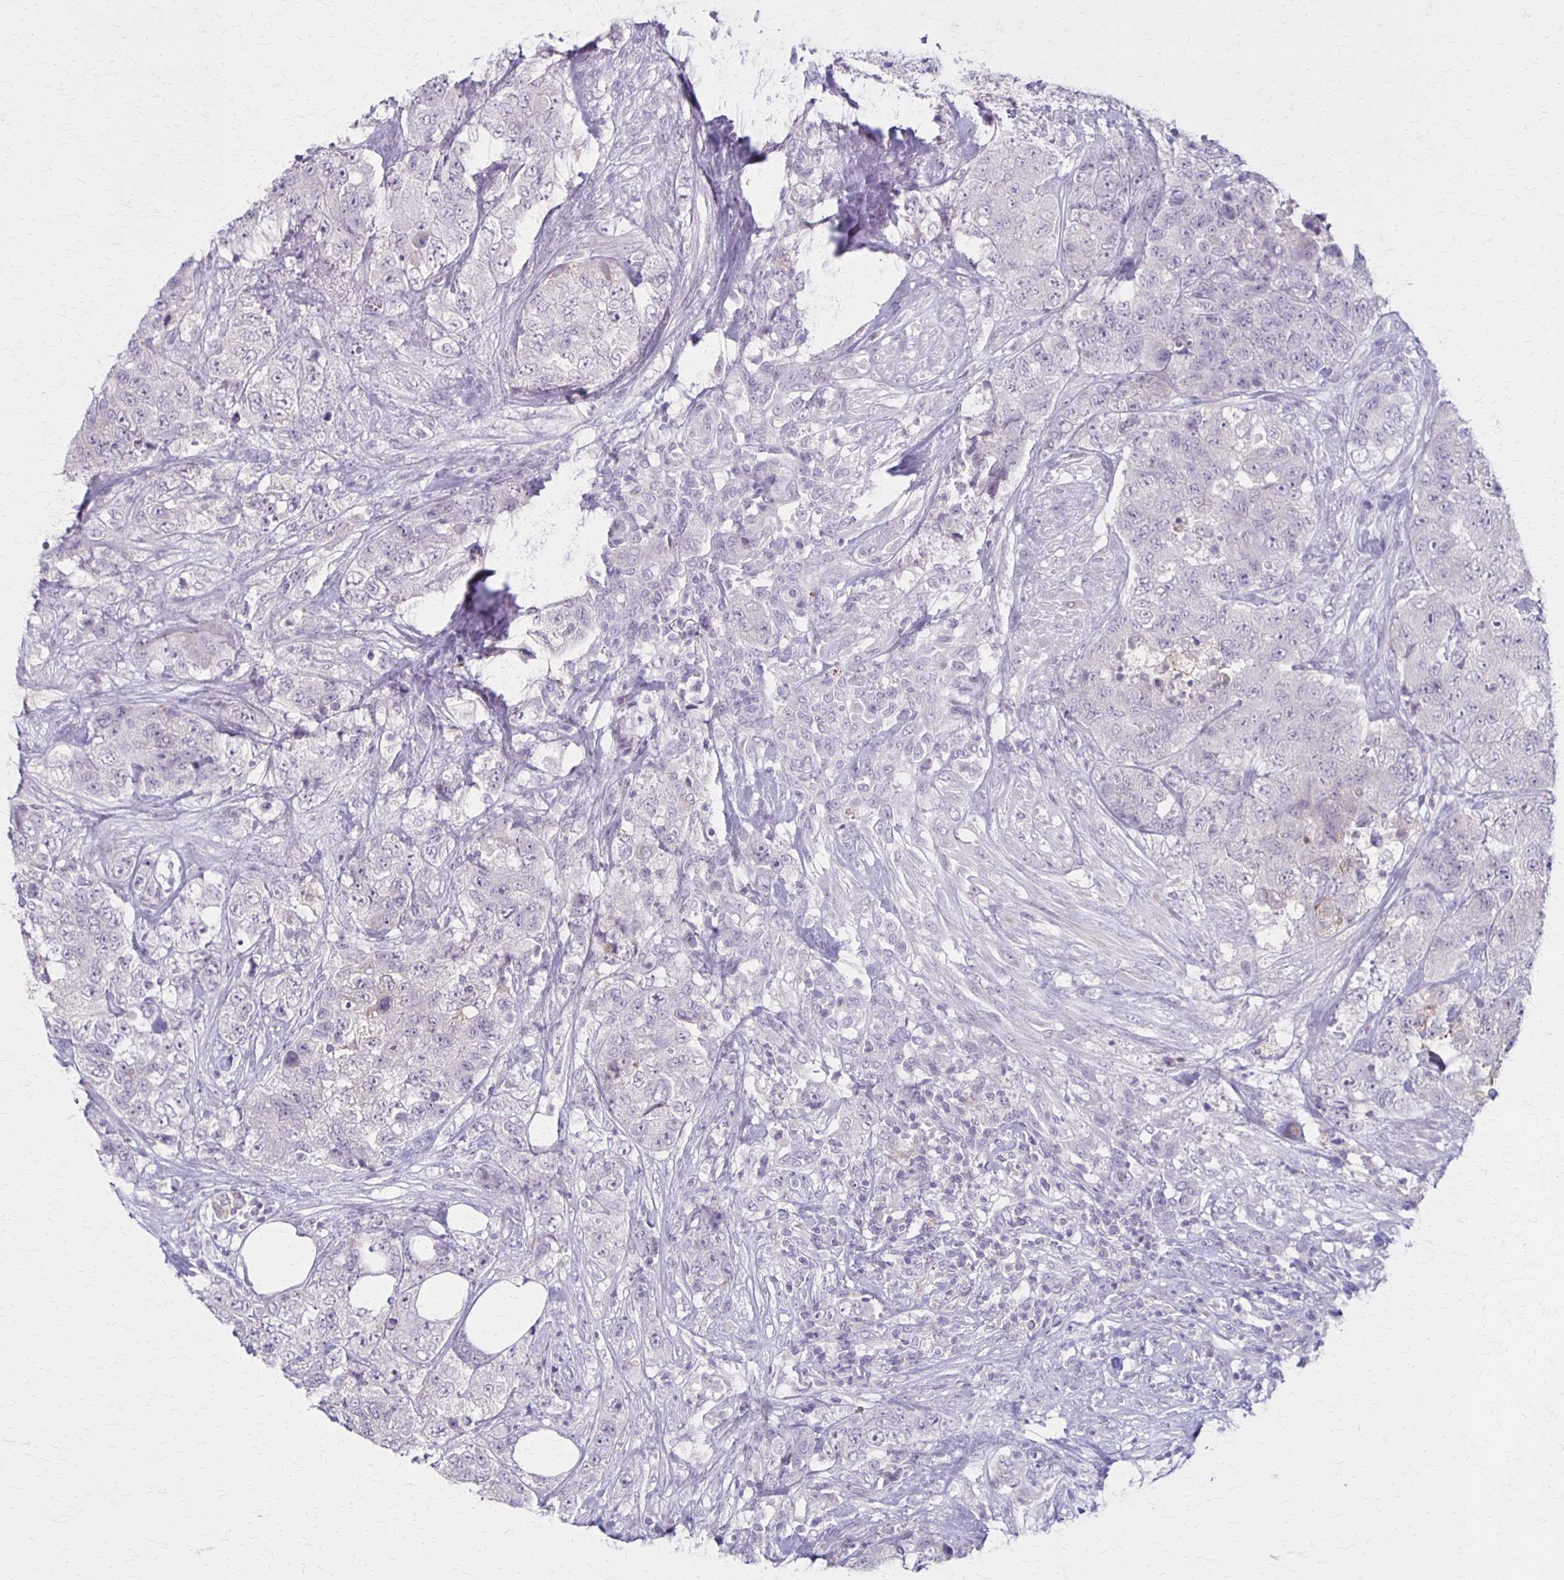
{"staining": {"intensity": "negative", "quantity": "none", "location": "none"}, "tissue": "urothelial cancer", "cell_type": "Tumor cells", "image_type": "cancer", "snomed": [{"axis": "morphology", "description": "Urothelial carcinoma, High grade"}, {"axis": "topography", "description": "Urinary bladder"}], "caption": "This is an immunohistochemistry (IHC) histopathology image of high-grade urothelial carcinoma. There is no expression in tumor cells.", "gene": "SLC35E2B", "patient": {"sex": "female", "age": 78}}